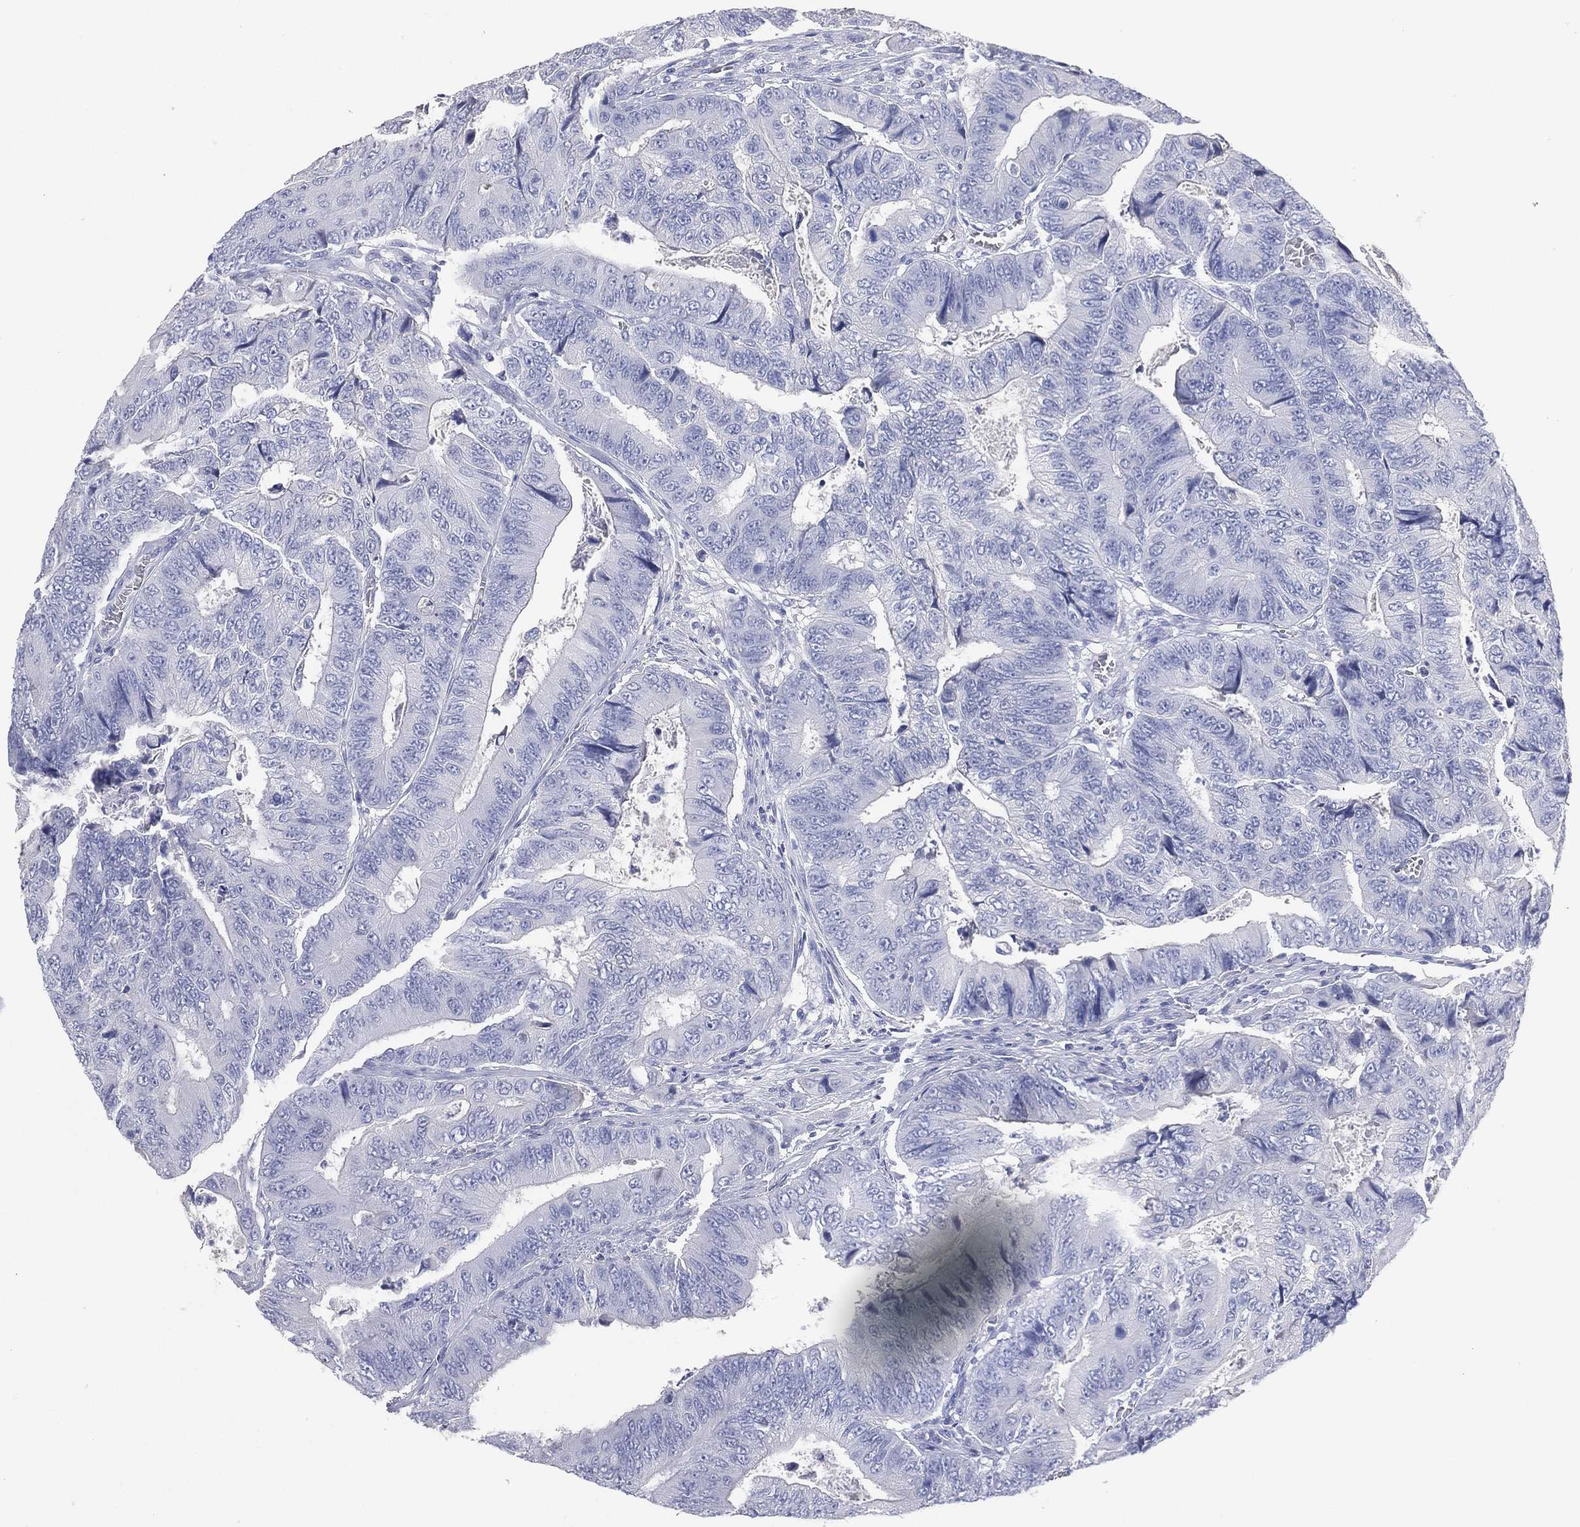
{"staining": {"intensity": "negative", "quantity": "none", "location": "none"}, "tissue": "colorectal cancer", "cell_type": "Tumor cells", "image_type": "cancer", "snomed": [{"axis": "morphology", "description": "Adenocarcinoma, NOS"}, {"axis": "topography", "description": "Colon"}], "caption": "High power microscopy image of an immunohistochemistry image of colorectal adenocarcinoma, revealing no significant expression in tumor cells.", "gene": "FMO1", "patient": {"sex": "female", "age": 48}}